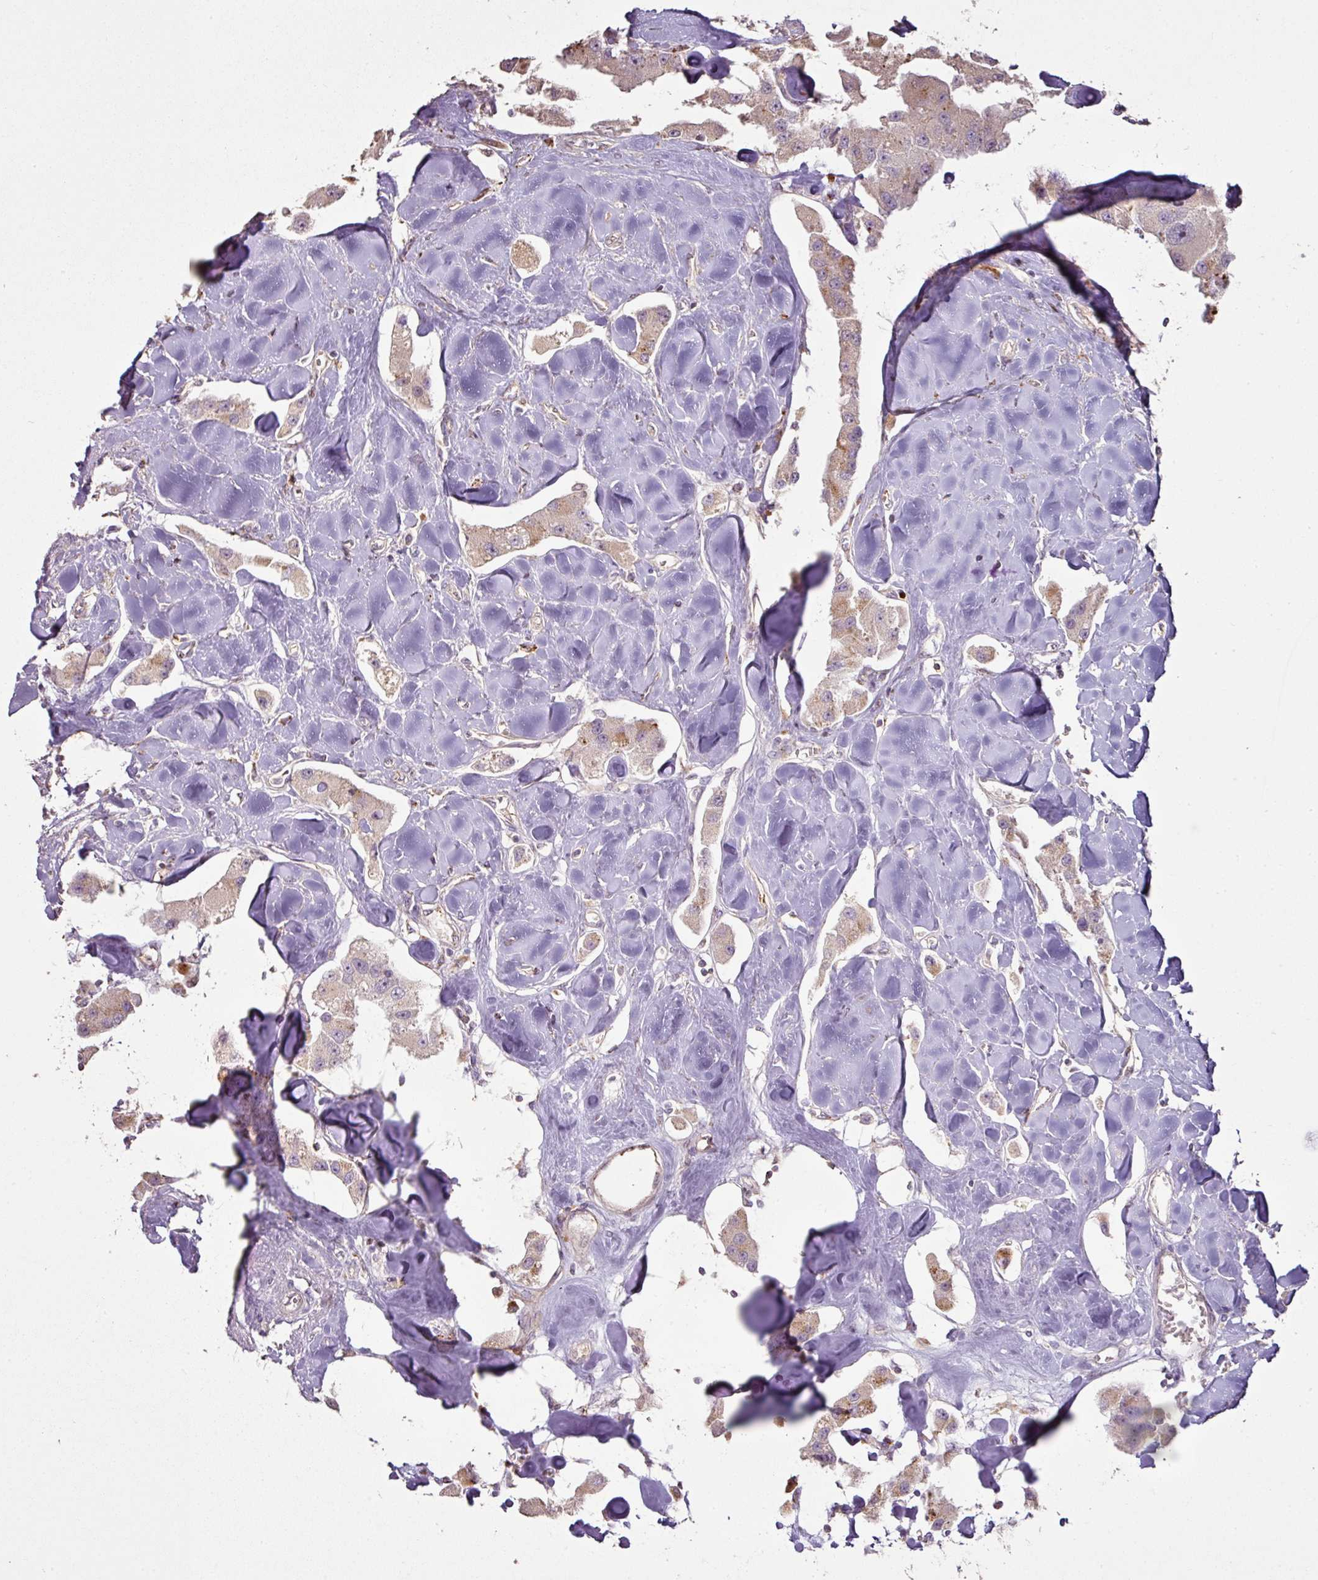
{"staining": {"intensity": "weak", "quantity": "<25%", "location": "cytoplasmic/membranous"}, "tissue": "carcinoid", "cell_type": "Tumor cells", "image_type": "cancer", "snomed": [{"axis": "morphology", "description": "Carcinoid, malignant, NOS"}, {"axis": "topography", "description": "Pancreas"}], "caption": "A histopathology image of human carcinoid is negative for staining in tumor cells. The staining is performed using DAB (3,3'-diaminobenzidine) brown chromogen with nuclei counter-stained in using hematoxylin.", "gene": "CXCR5", "patient": {"sex": "male", "age": 41}}